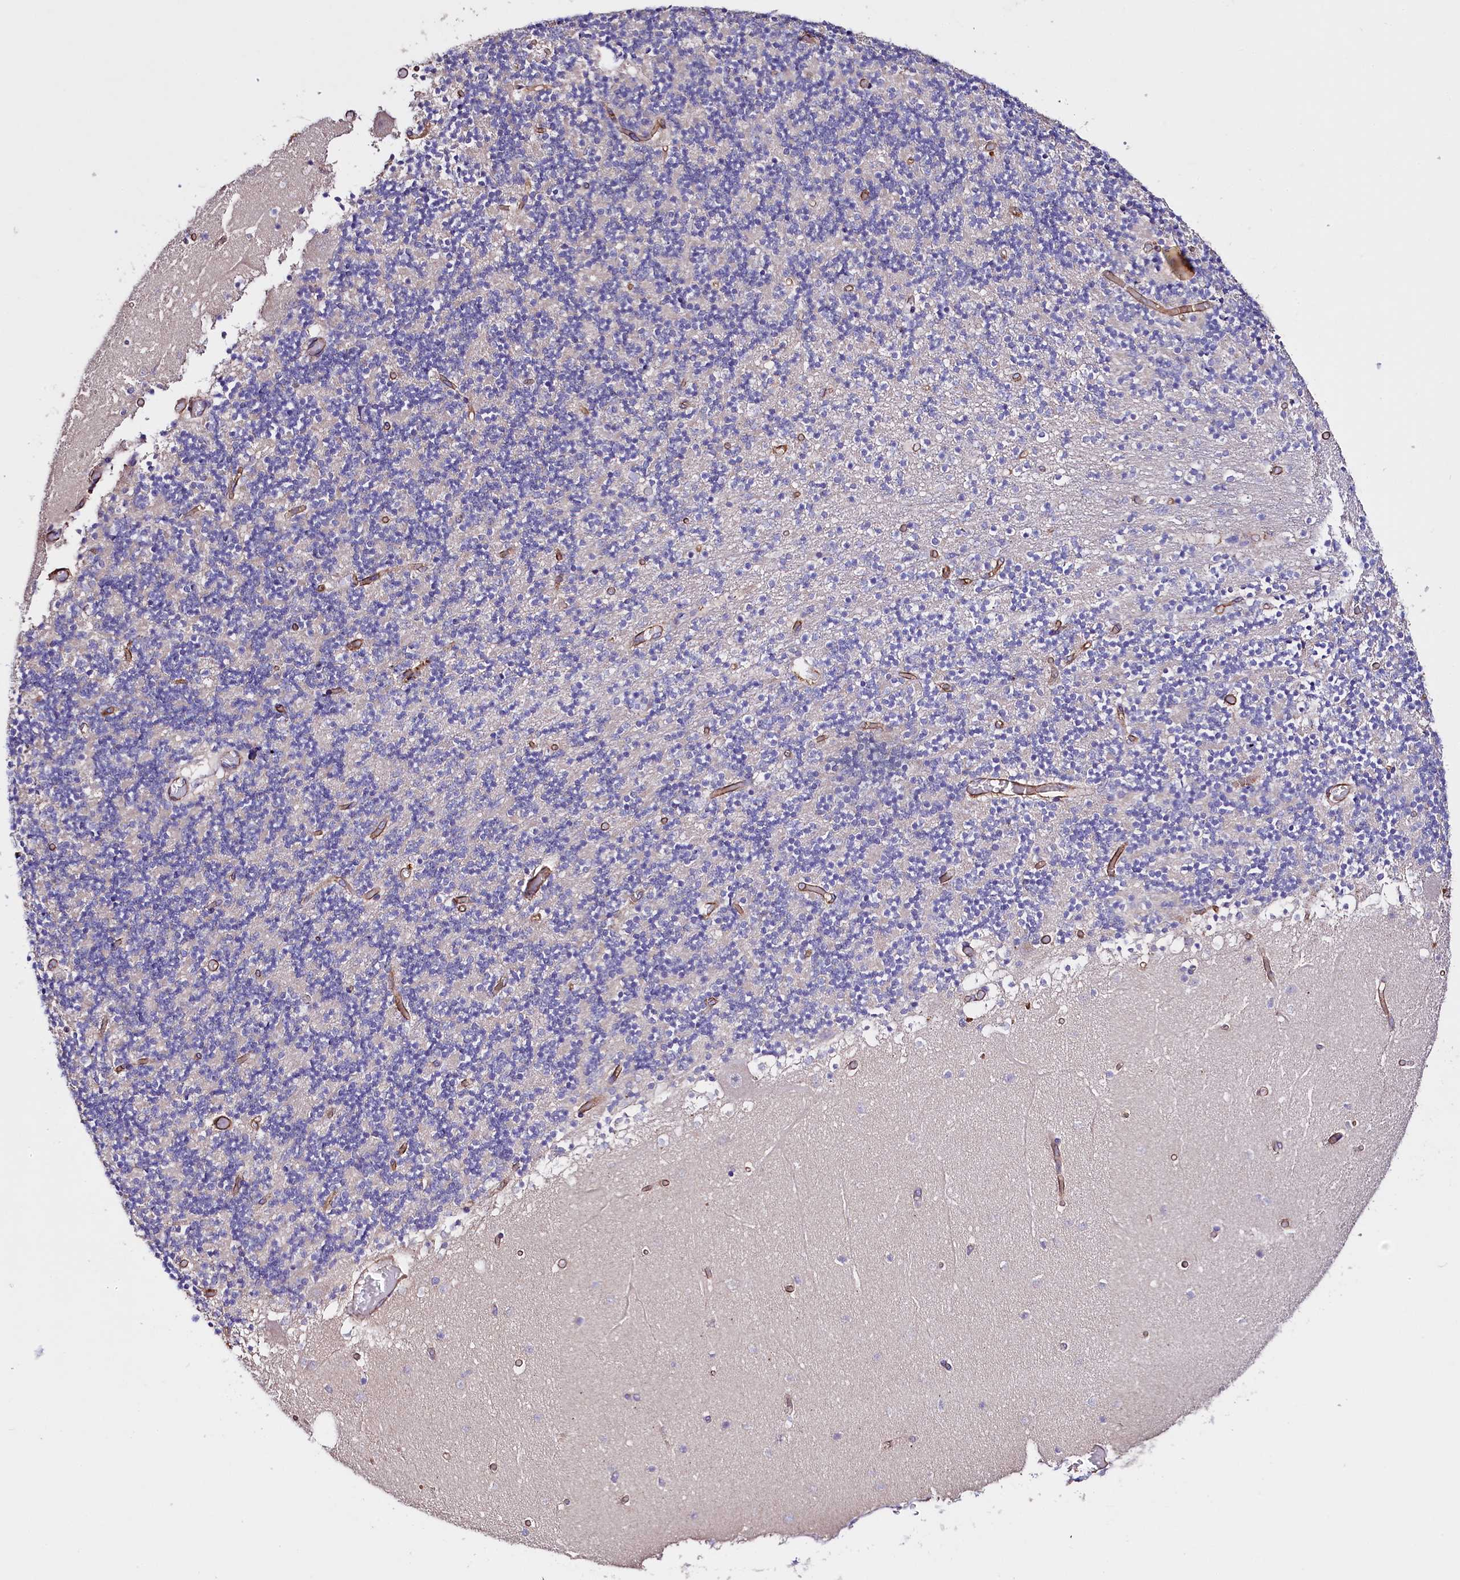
{"staining": {"intensity": "negative", "quantity": "none", "location": "none"}, "tissue": "cerebellum", "cell_type": "Cells in granular layer", "image_type": "normal", "snomed": [{"axis": "morphology", "description": "Normal tissue, NOS"}, {"axis": "topography", "description": "Cerebellum"}], "caption": "This photomicrograph is of unremarkable cerebellum stained with immunohistochemistry (IHC) to label a protein in brown with the nuclei are counter-stained blue. There is no staining in cells in granular layer.", "gene": "SLC7A1", "patient": {"sex": "female", "age": 28}}